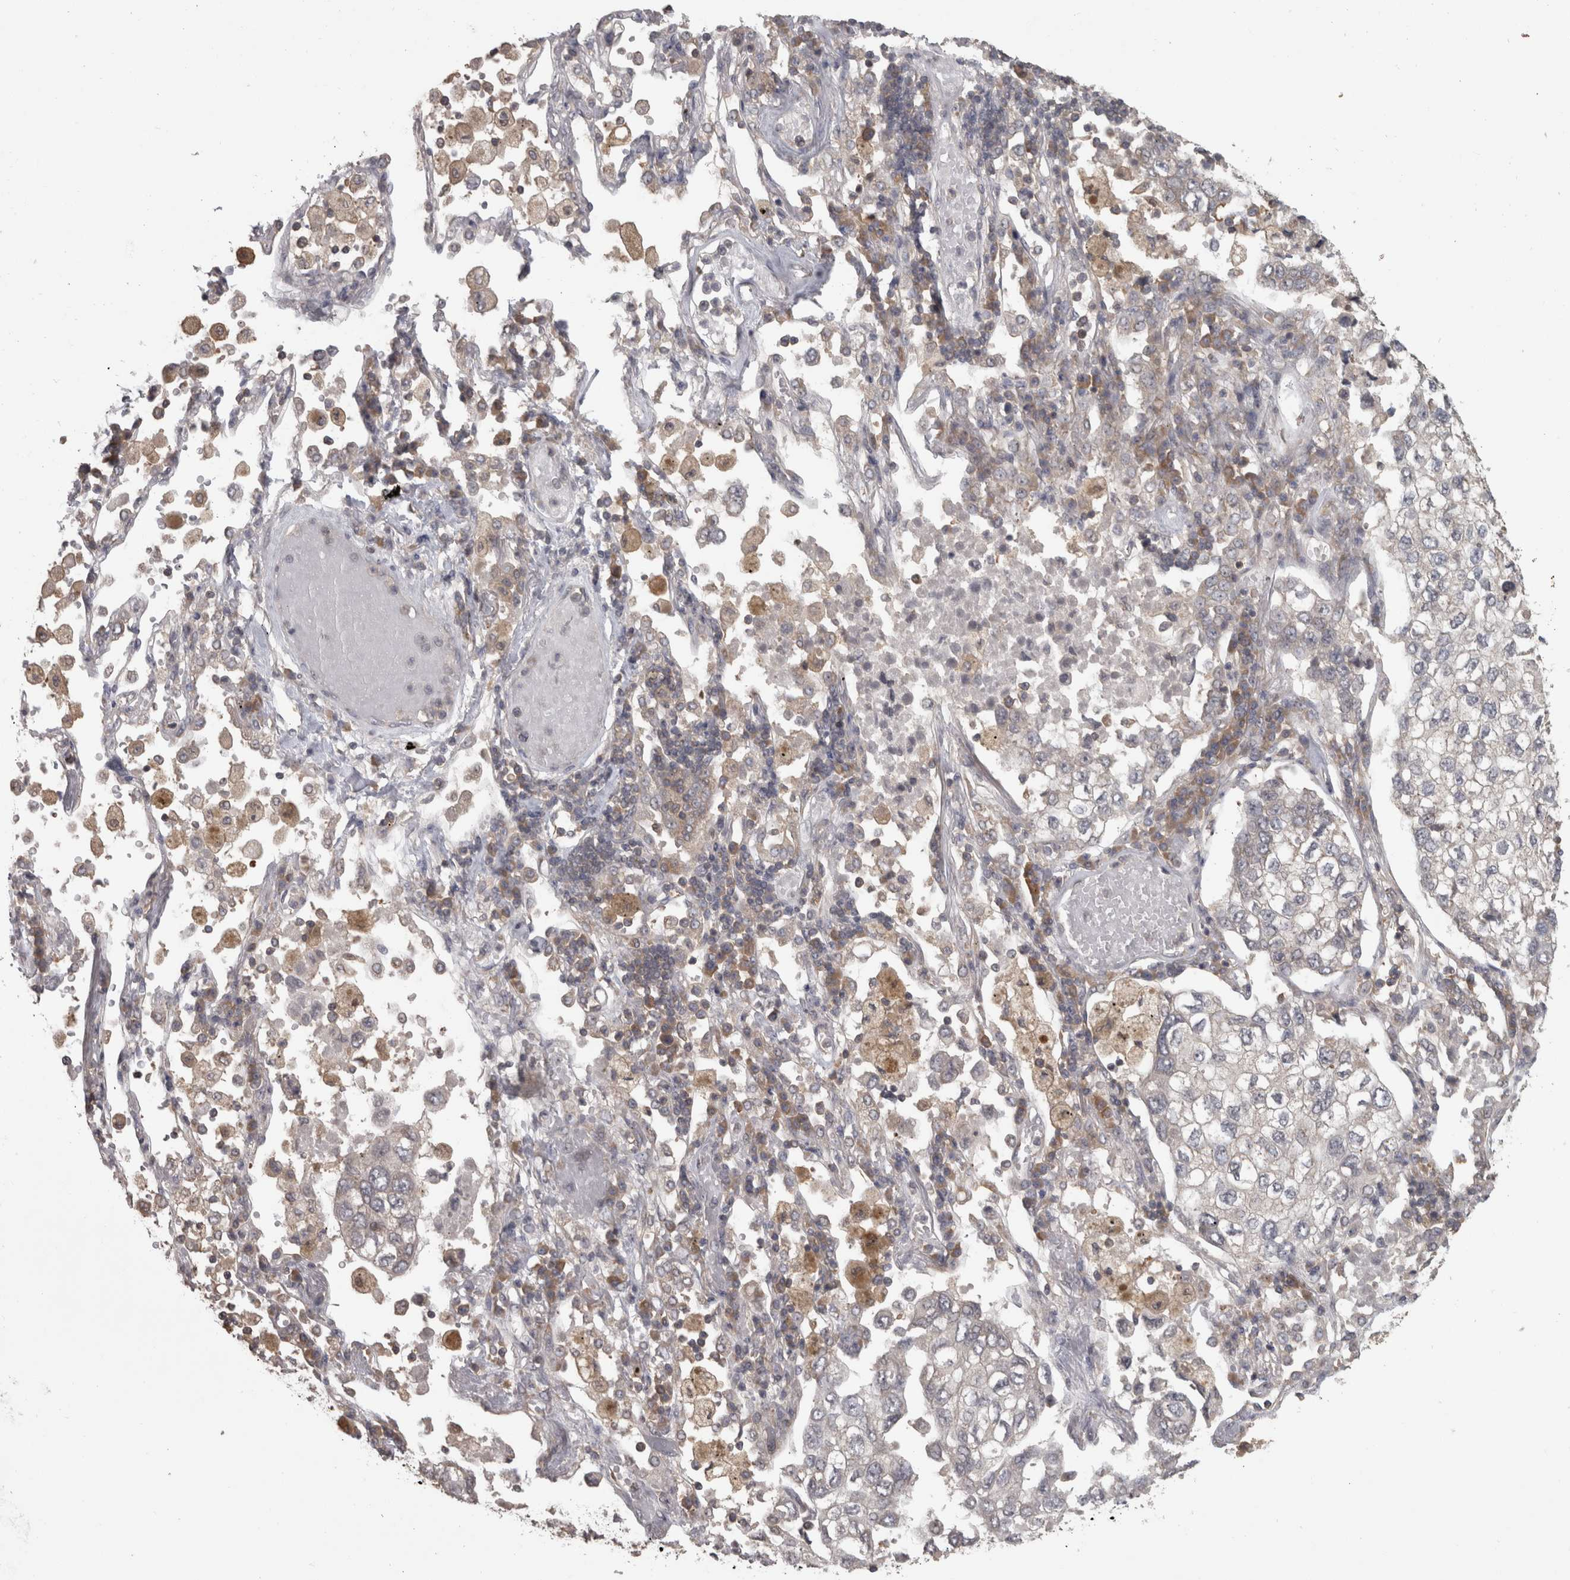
{"staining": {"intensity": "negative", "quantity": "none", "location": "none"}, "tissue": "lung cancer", "cell_type": "Tumor cells", "image_type": "cancer", "snomed": [{"axis": "morphology", "description": "Adenocarcinoma, NOS"}, {"axis": "topography", "description": "Lung"}], "caption": "High power microscopy micrograph of an immunohistochemistry photomicrograph of adenocarcinoma (lung), revealing no significant expression in tumor cells. Brightfield microscopy of immunohistochemistry (IHC) stained with DAB (3,3'-diaminobenzidine) (brown) and hematoxylin (blue), captured at high magnification.", "gene": "MICU3", "patient": {"sex": "male", "age": 63}}